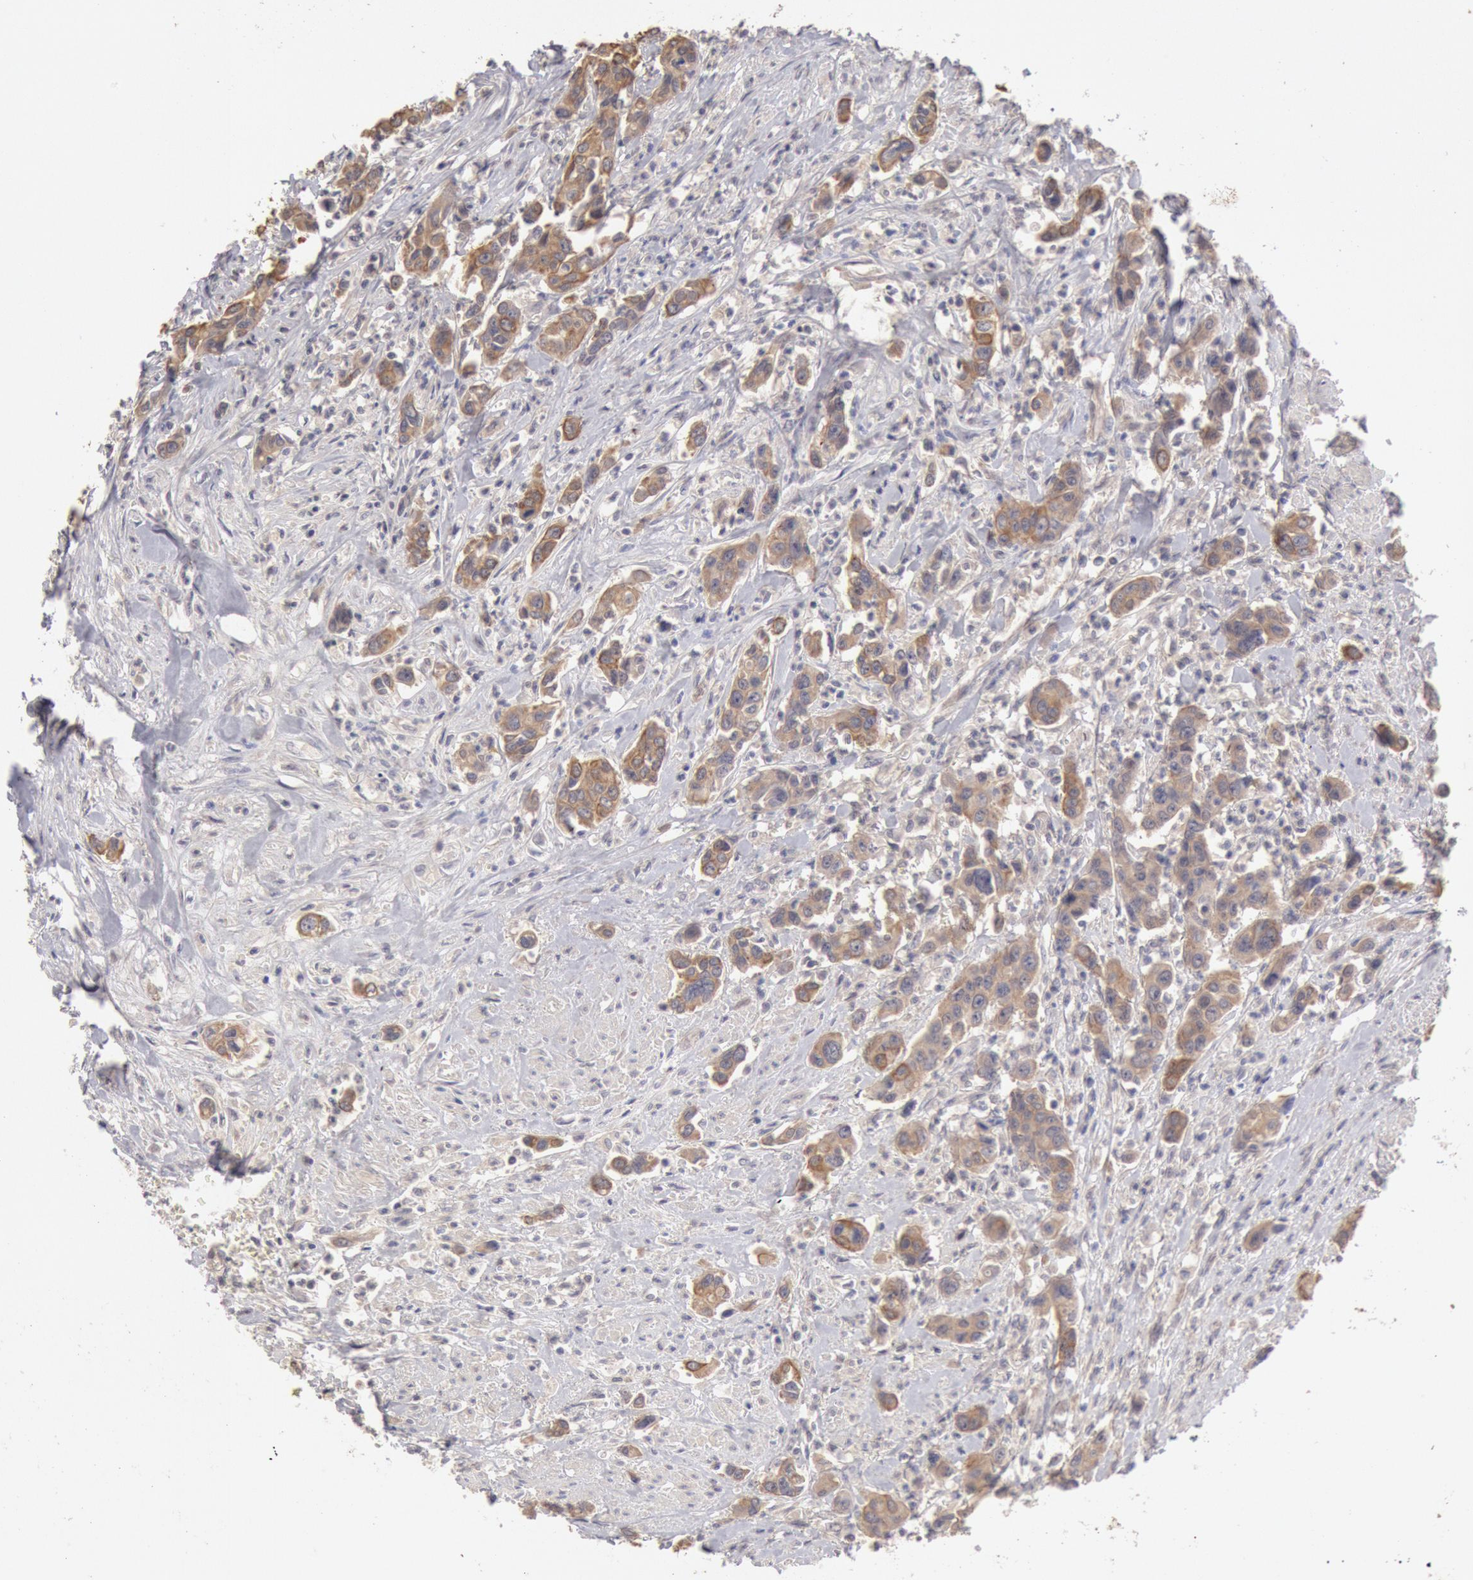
{"staining": {"intensity": "weak", "quantity": ">75%", "location": "cytoplasmic/membranous"}, "tissue": "urothelial cancer", "cell_type": "Tumor cells", "image_type": "cancer", "snomed": [{"axis": "morphology", "description": "Urothelial carcinoma, High grade"}, {"axis": "topography", "description": "Urinary bladder"}], "caption": "Protein staining exhibits weak cytoplasmic/membranous staining in about >75% of tumor cells in high-grade urothelial carcinoma.", "gene": "ZFP36L1", "patient": {"sex": "male", "age": 86}}